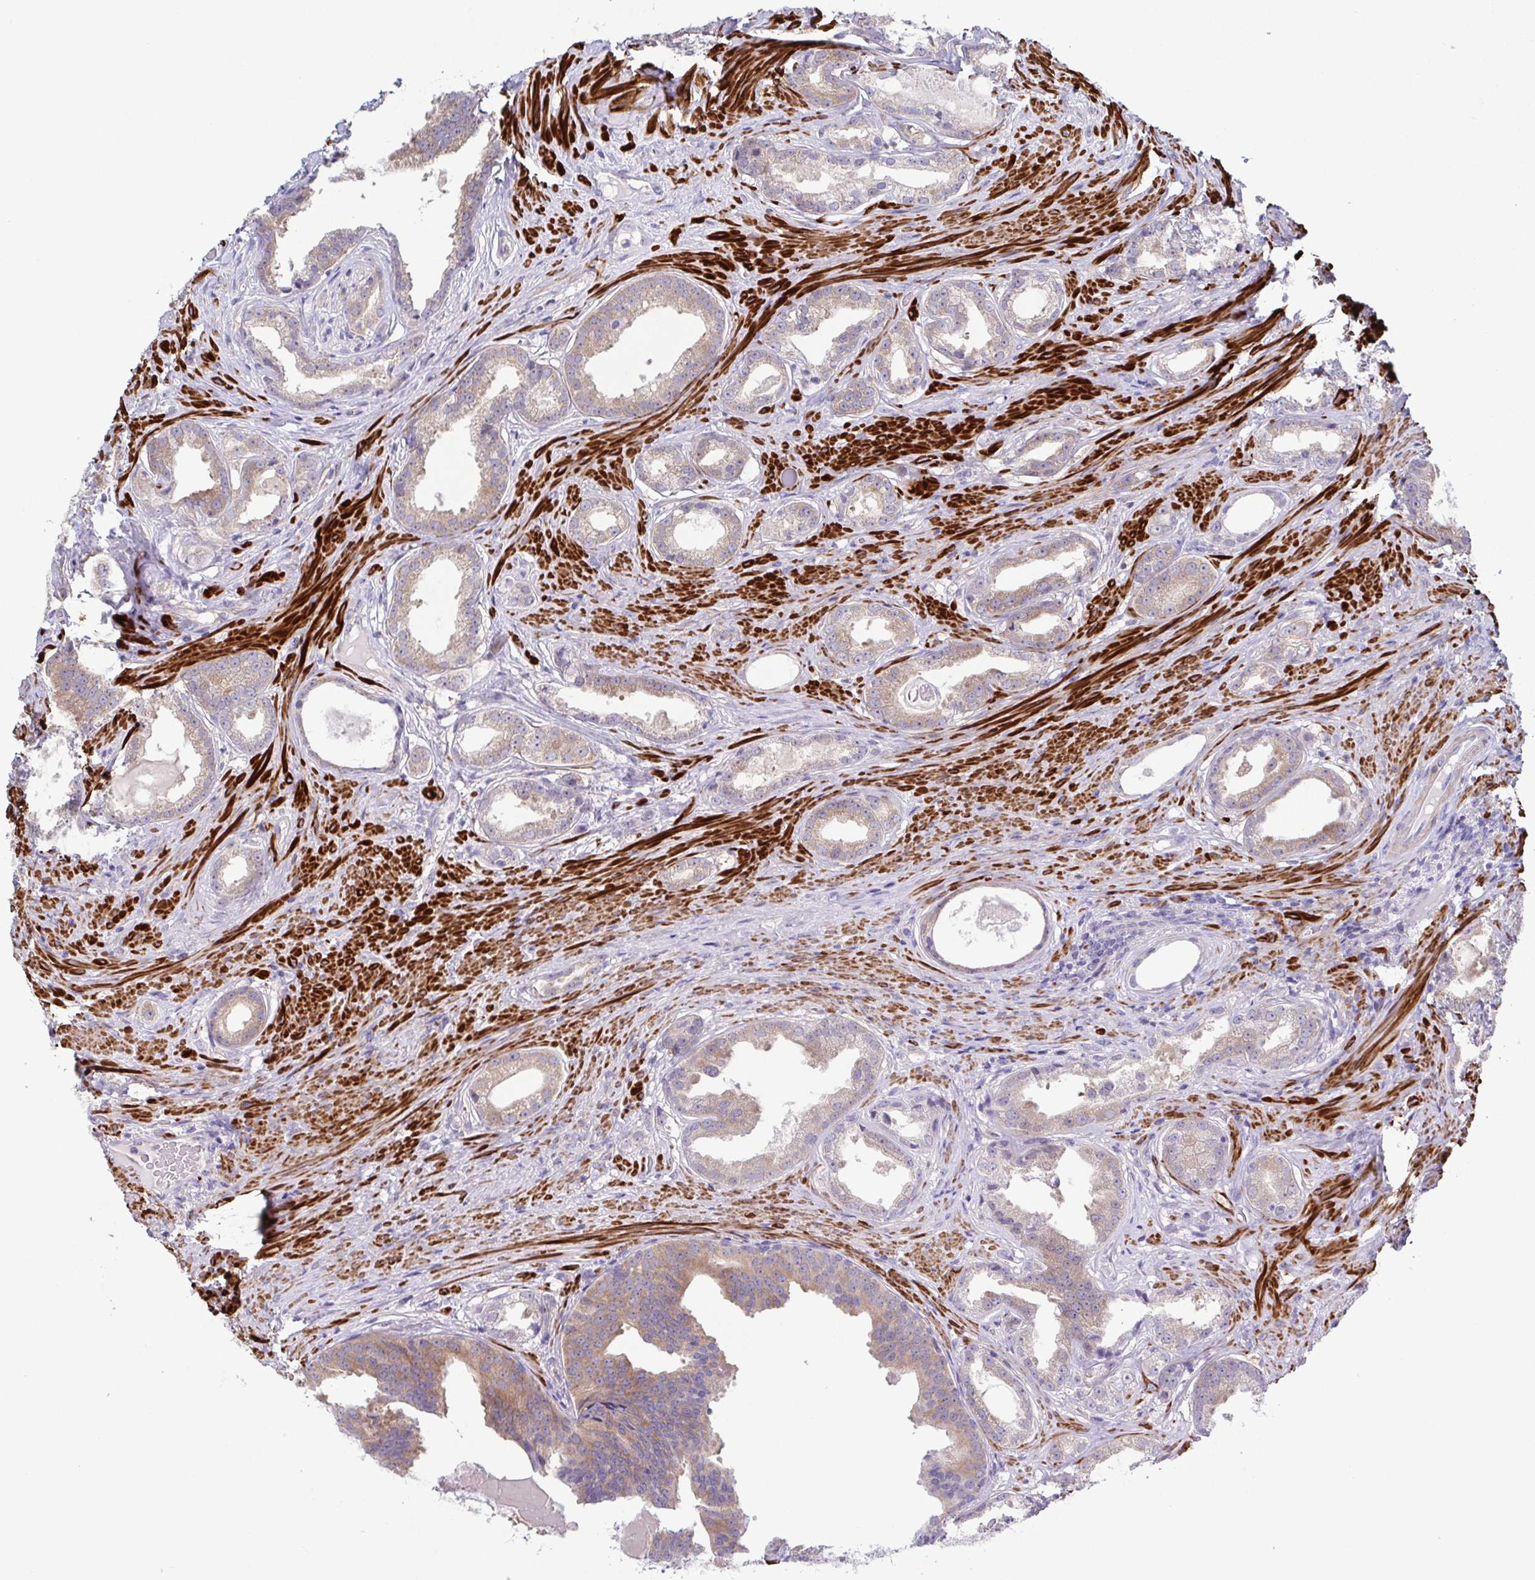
{"staining": {"intensity": "weak", "quantity": "25%-75%", "location": "cytoplasmic/membranous"}, "tissue": "prostate cancer", "cell_type": "Tumor cells", "image_type": "cancer", "snomed": [{"axis": "morphology", "description": "Adenocarcinoma, Low grade"}, {"axis": "topography", "description": "Prostate"}], "caption": "About 25%-75% of tumor cells in prostate adenocarcinoma (low-grade) demonstrate weak cytoplasmic/membranous protein expression as visualized by brown immunohistochemical staining.", "gene": "CFAP97D1", "patient": {"sex": "male", "age": 65}}